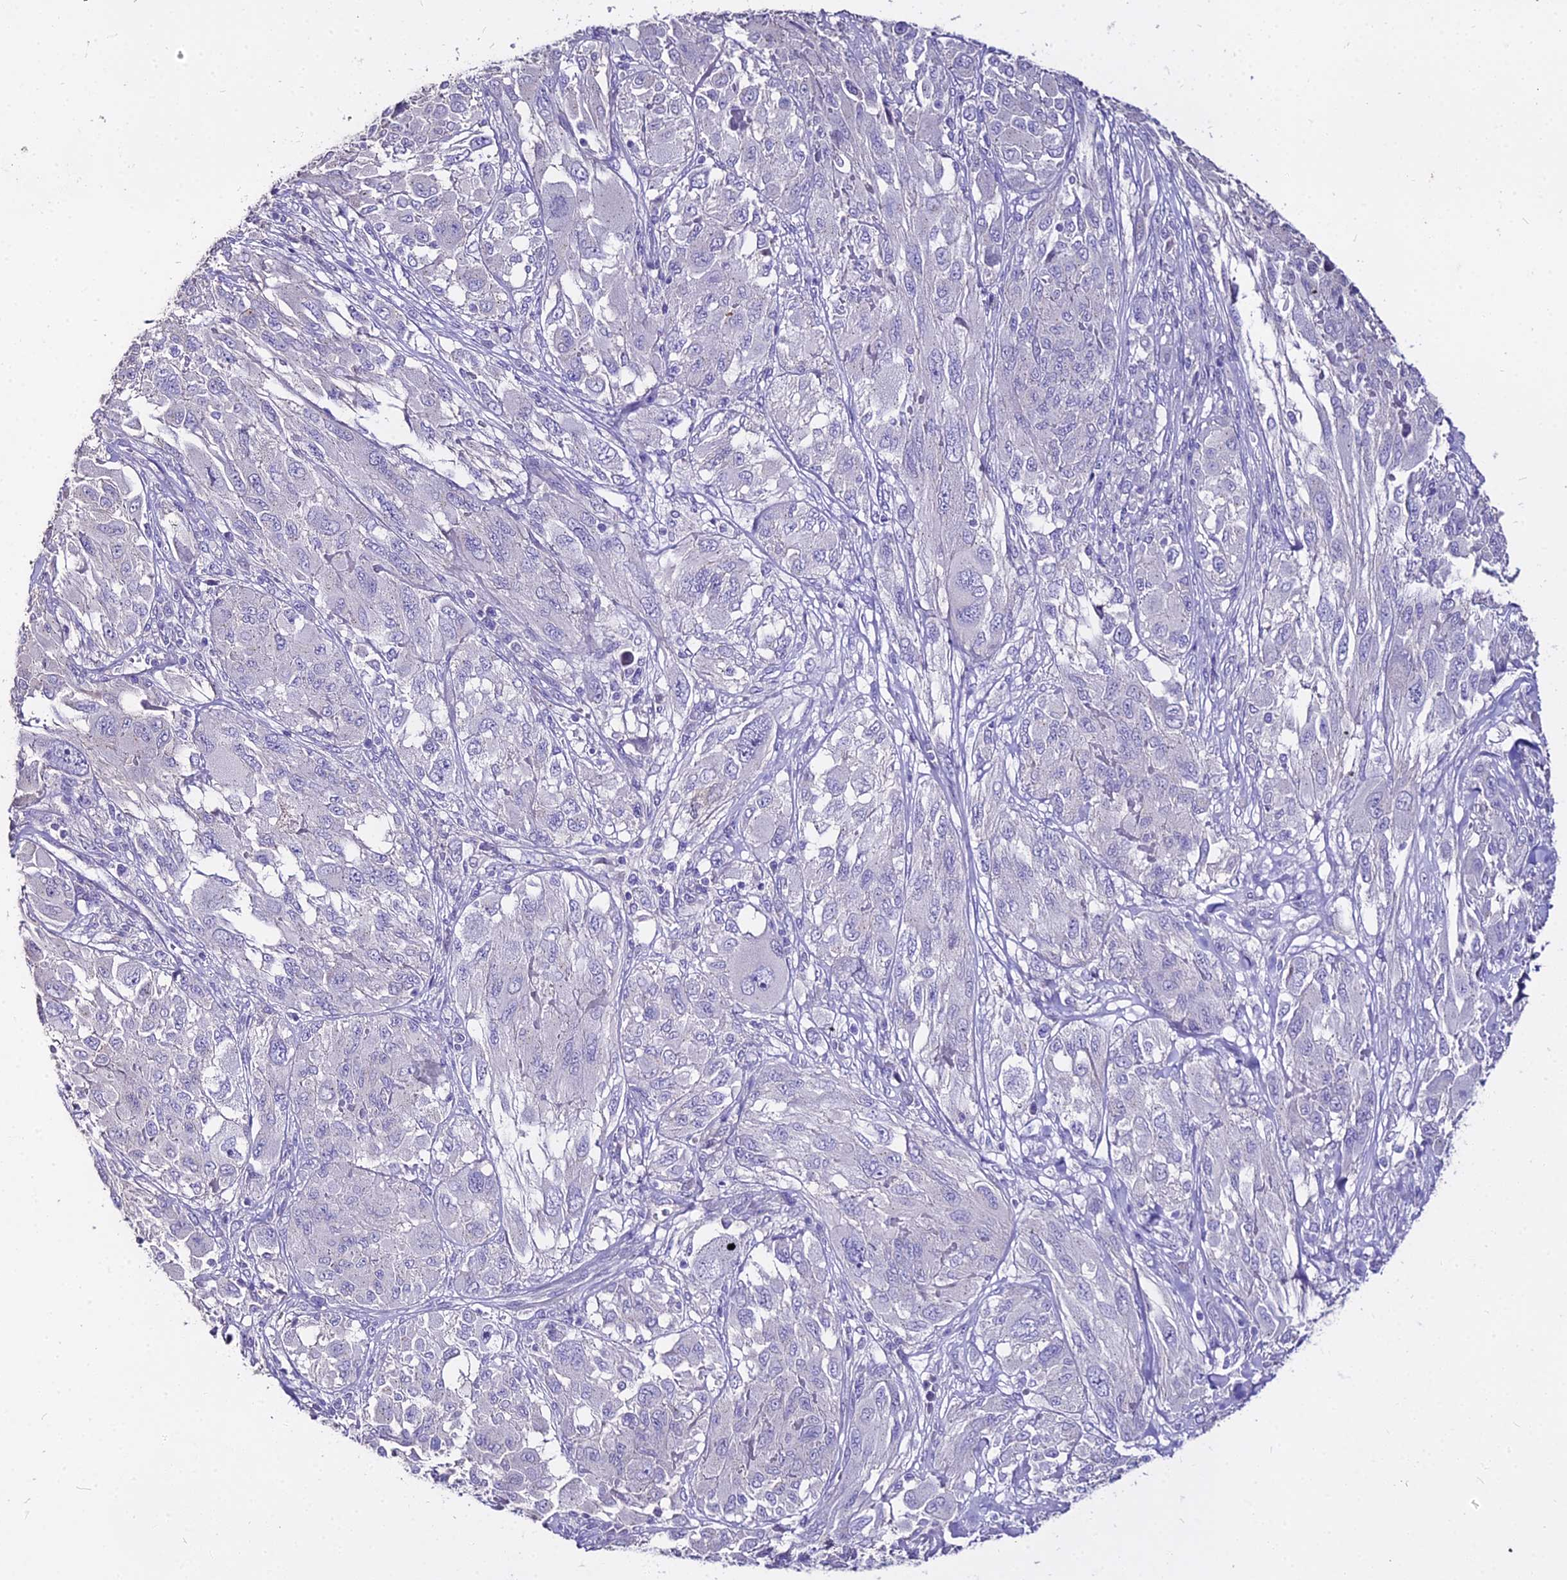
{"staining": {"intensity": "negative", "quantity": "none", "location": "none"}, "tissue": "melanoma", "cell_type": "Tumor cells", "image_type": "cancer", "snomed": [{"axis": "morphology", "description": "Malignant melanoma, NOS"}, {"axis": "topography", "description": "Skin"}], "caption": "Immunohistochemical staining of human melanoma displays no significant expression in tumor cells.", "gene": "GLYAT", "patient": {"sex": "female", "age": 91}}